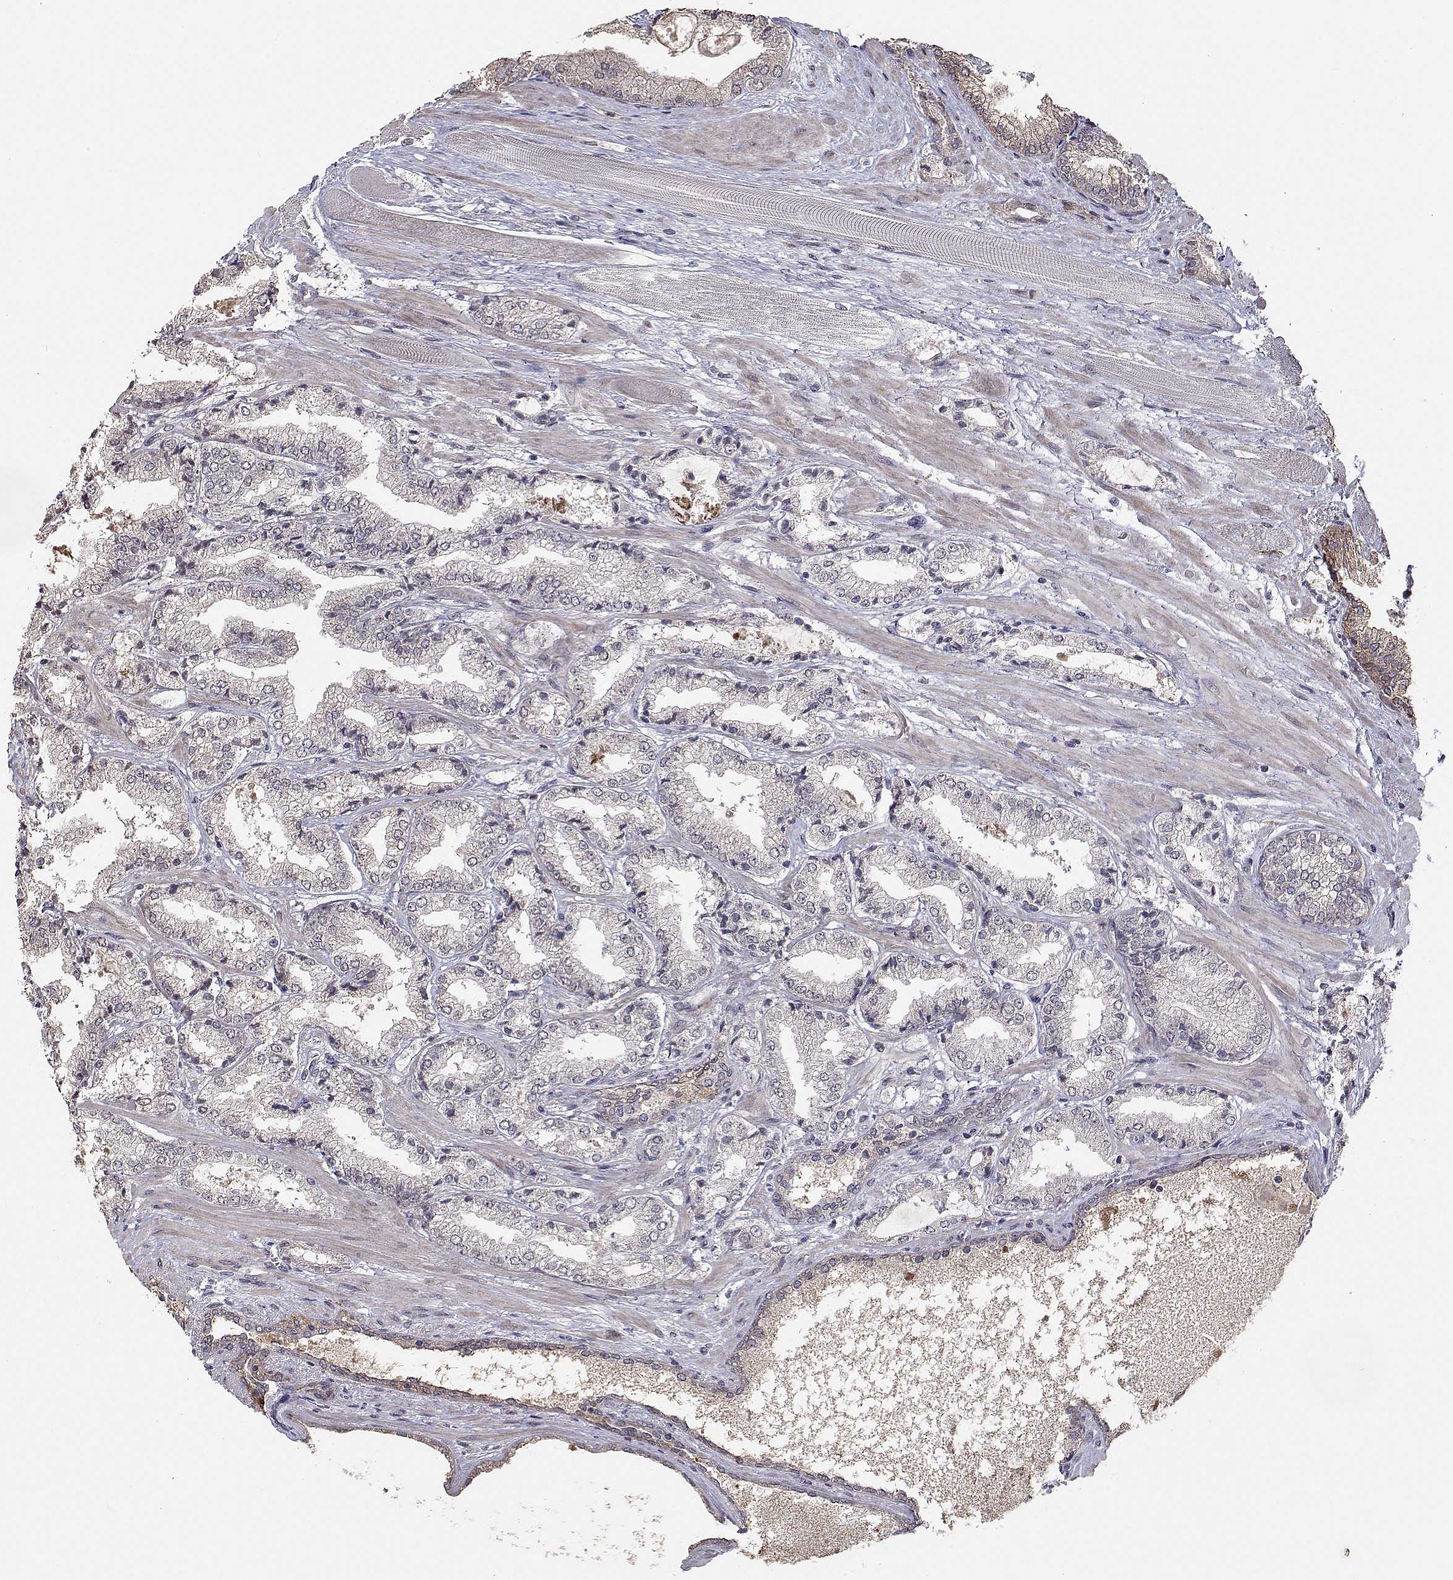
{"staining": {"intensity": "negative", "quantity": "none", "location": "none"}, "tissue": "prostate cancer", "cell_type": "Tumor cells", "image_type": "cancer", "snomed": [{"axis": "morphology", "description": "Adenocarcinoma, High grade"}, {"axis": "topography", "description": "Prostate"}], "caption": "DAB immunohistochemical staining of human prostate high-grade adenocarcinoma displays no significant expression in tumor cells.", "gene": "RBPJL", "patient": {"sex": "male", "age": 64}}